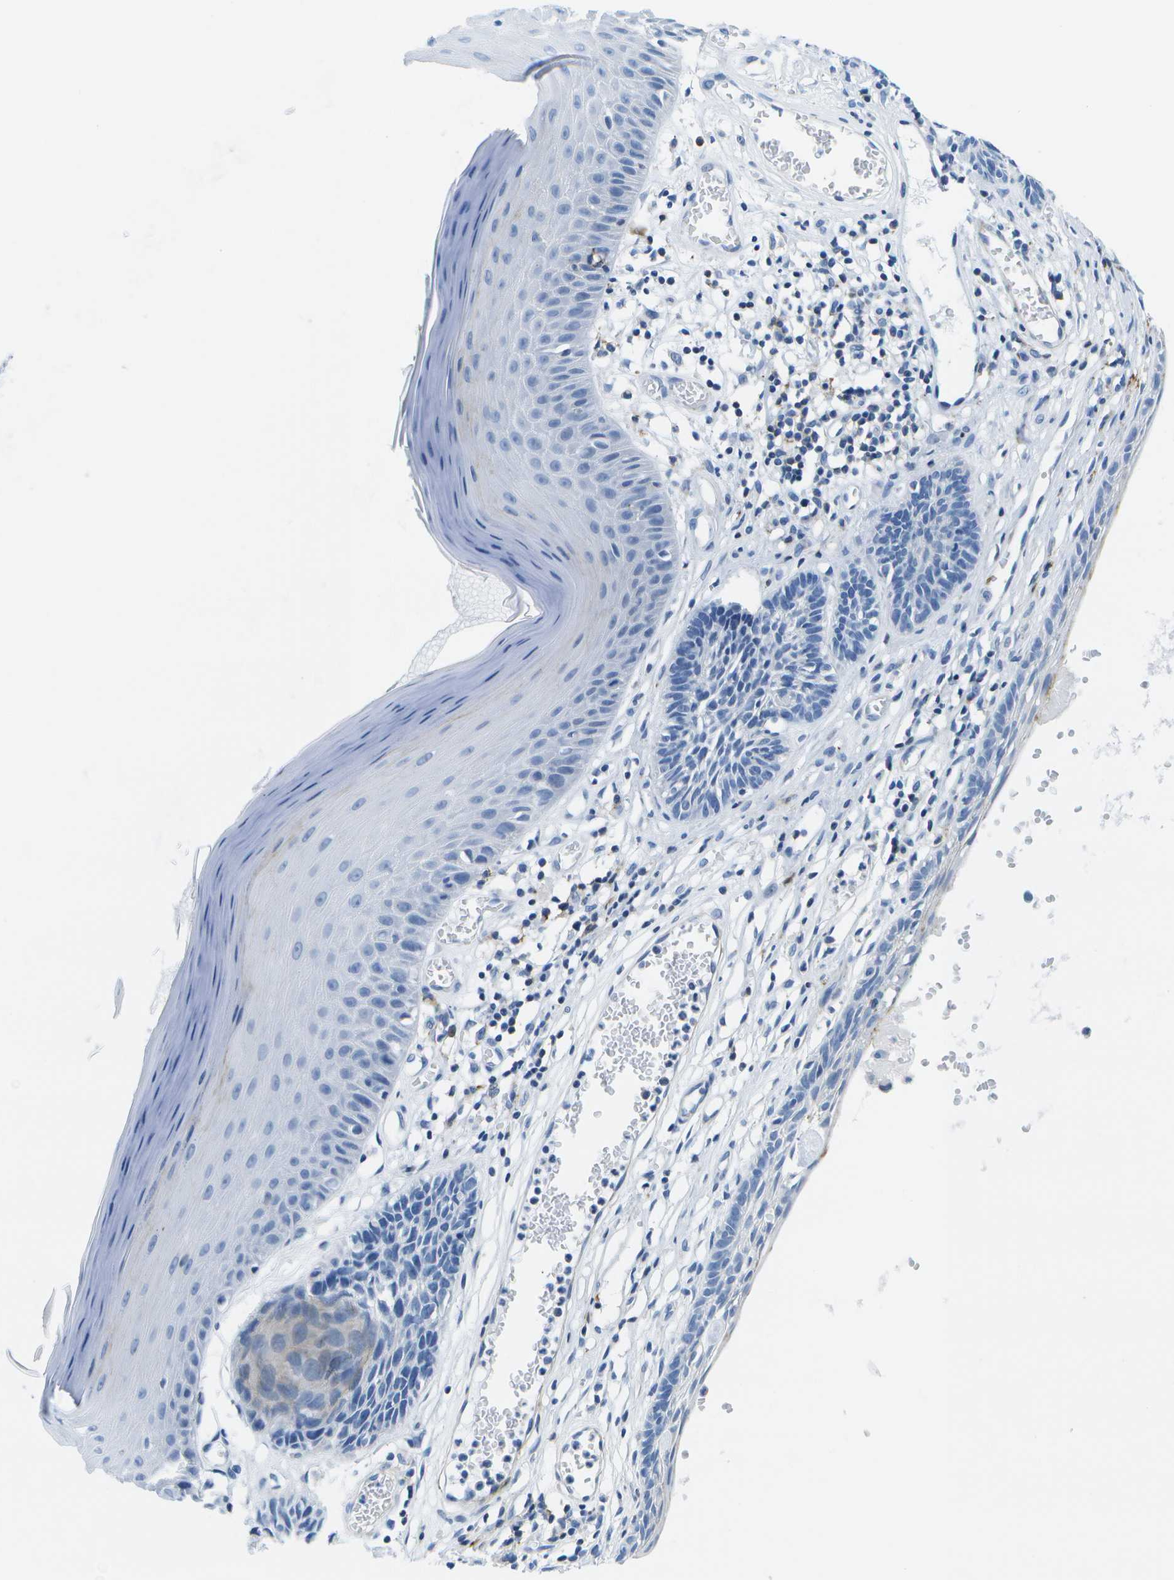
{"staining": {"intensity": "negative", "quantity": "none", "location": "none"}, "tissue": "skin cancer", "cell_type": "Tumor cells", "image_type": "cancer", "snomed": [{"axis": "morphology", "description": "Basal cell carcinoma"}, {"axis": "topography", "description": "Skin"}], "caption": "This is an immunohistochemistry micrograph of human skin basal cell carcinoma. There is no expression in tumor cells.", "gene": "ADGRG6", "patient": {"sex": "male", "age": 67}}